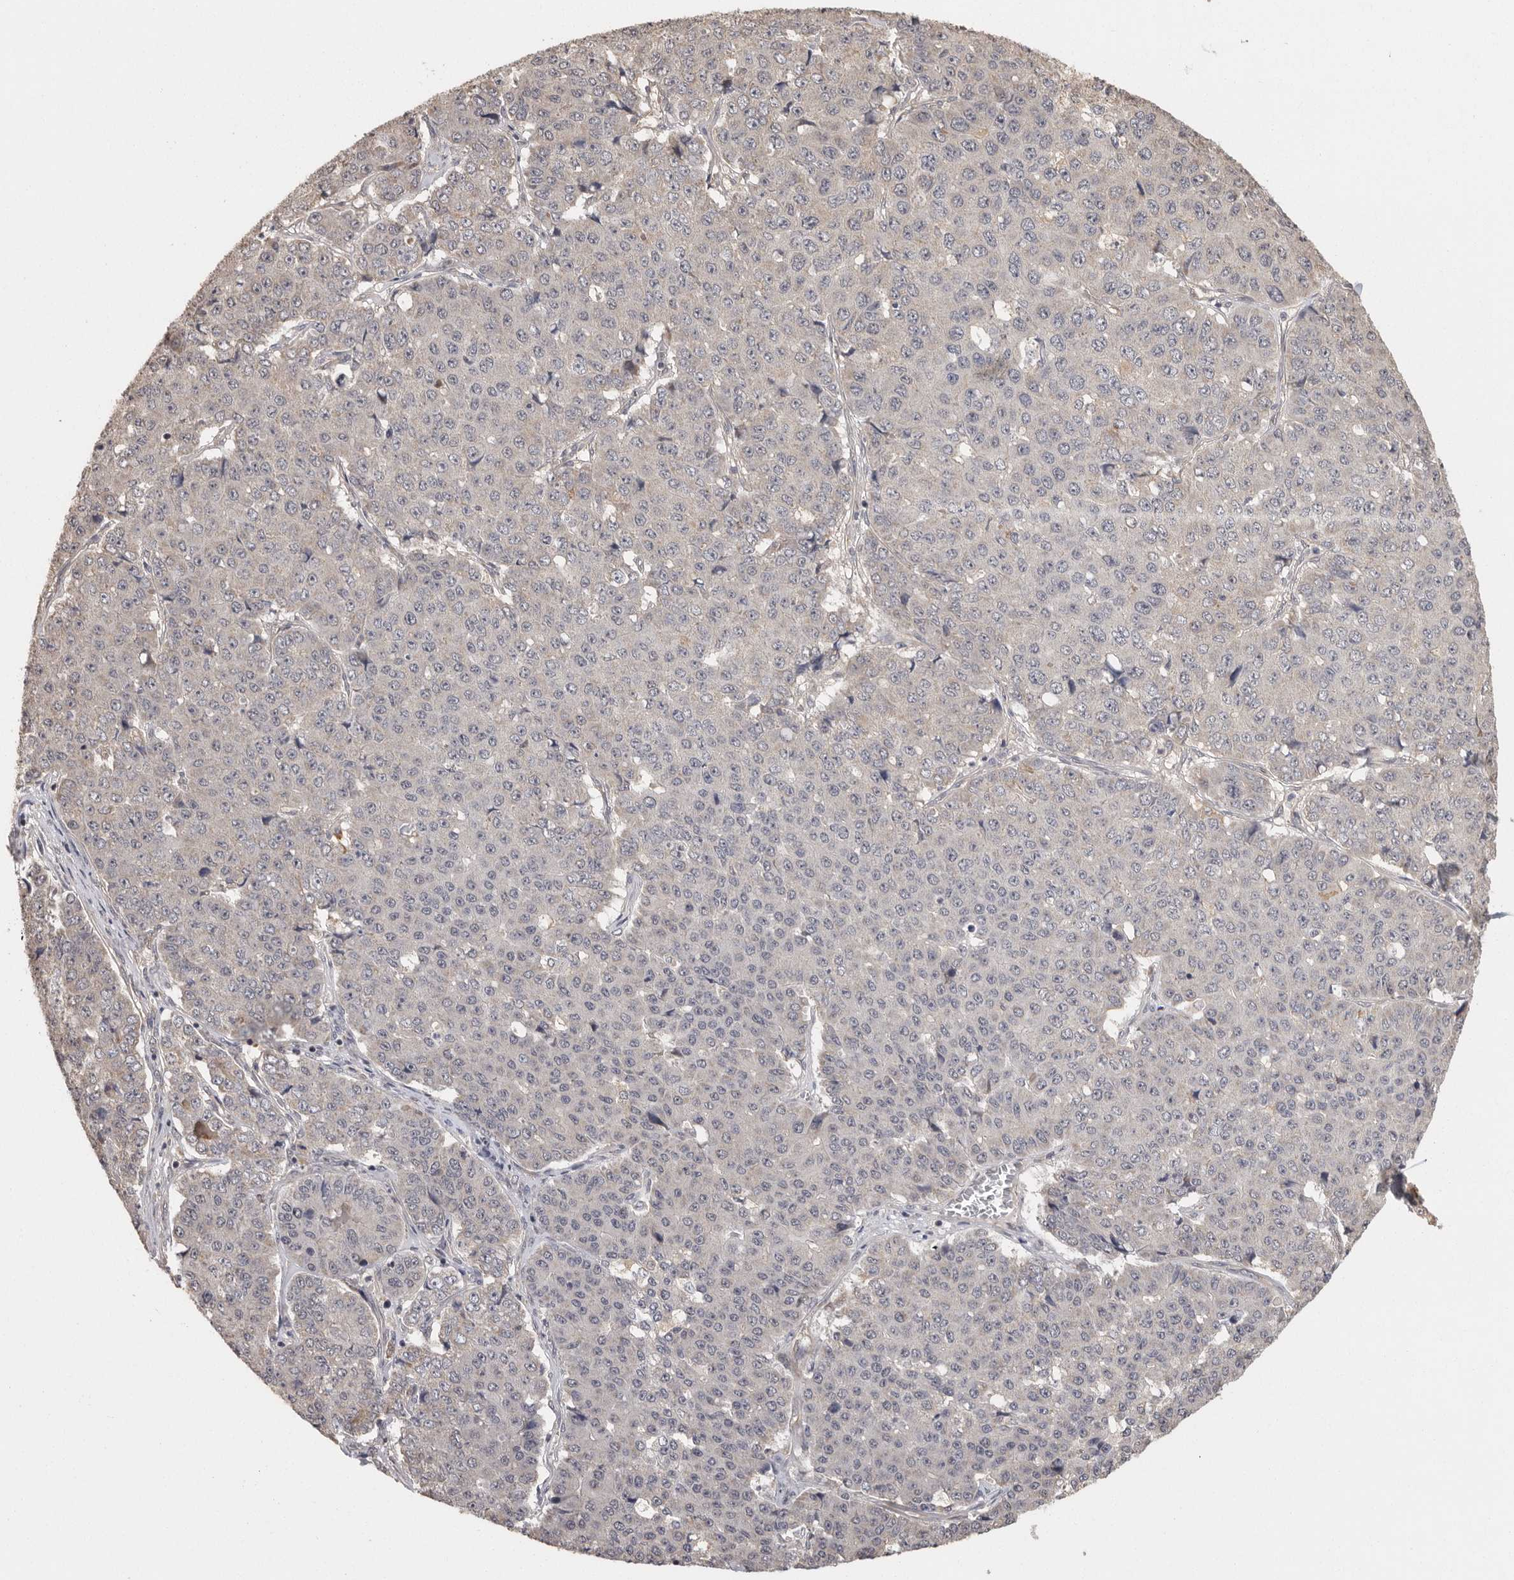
{"staining": {"intensity": "negative", "quantity": "none", "location": "none"}, "tissue": "pancreatic cancer", "cell_type": "Tumor cells", "image_type": "cancer", "snomed": [{"axis": "morphology", "description": "Adenocarcinoma, NOS"}, {"axis": "topography", "description": "Pancreas"}], "caption": "Immunohistochemical staining of human pancreatic cancer shows no significant staining in tumor cells.", "gene": "BAIAP2", "patient": {"sex": "male", "age": 50}}